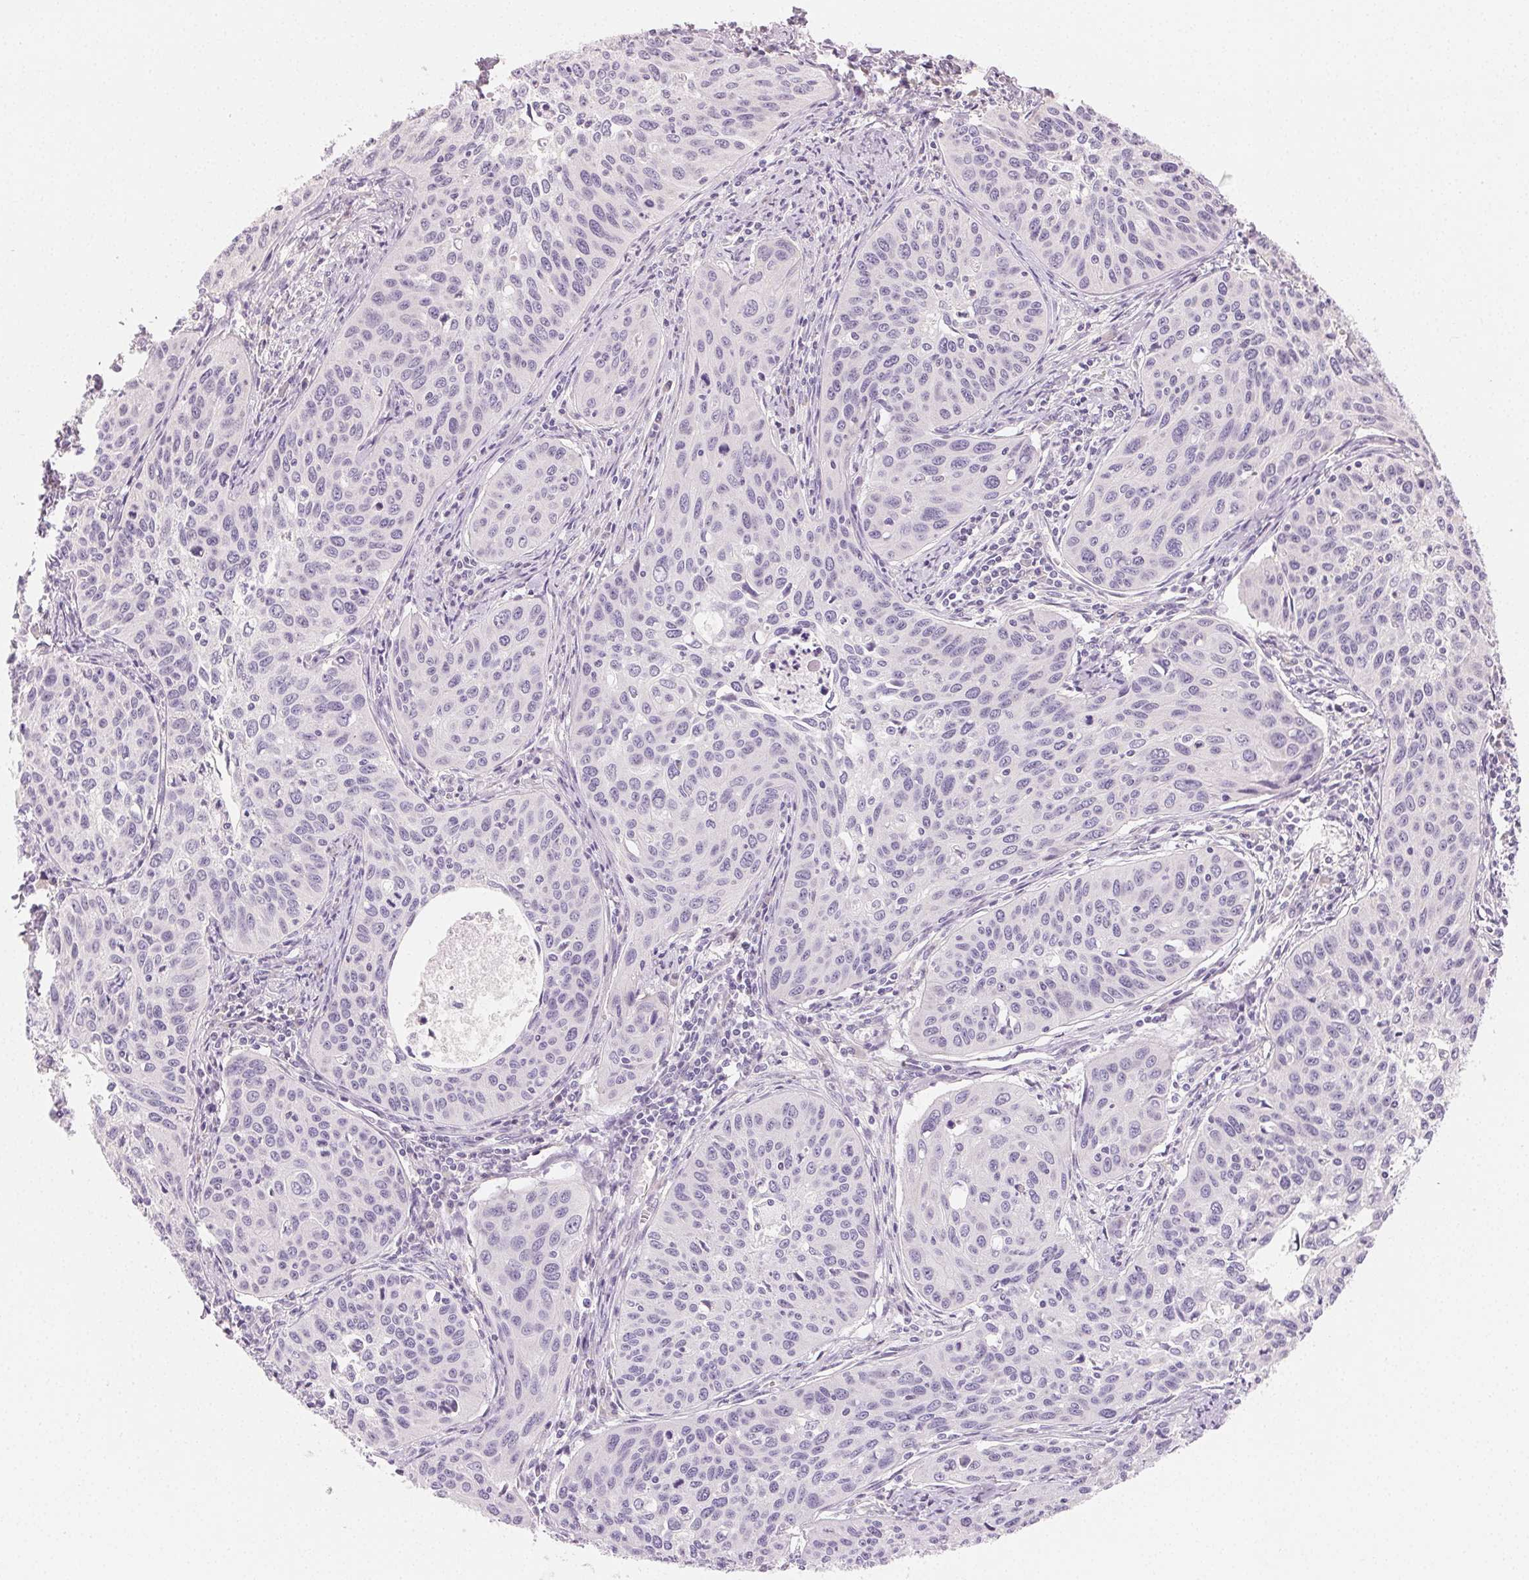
{"staining": {"intensity": "negative", "quantity": "none", "location": "none"}, "tissue": "cervical cancer", "cell_type": "Tumor cells", "image_type": "cancer", "snomed": [{"axis": "morphology", "description": "Squamous cell carcinoma, NOS"}, {"axis": "topography", "description": "Cervix"}], "caption": "The immunohistochemistry (IHC) histopathology image has no significant positivity in tumor cells of cervical squamous cell carcinoma tissue.", "gene": "MYBL1", "patient": {"sex": "female", "age": 31}}